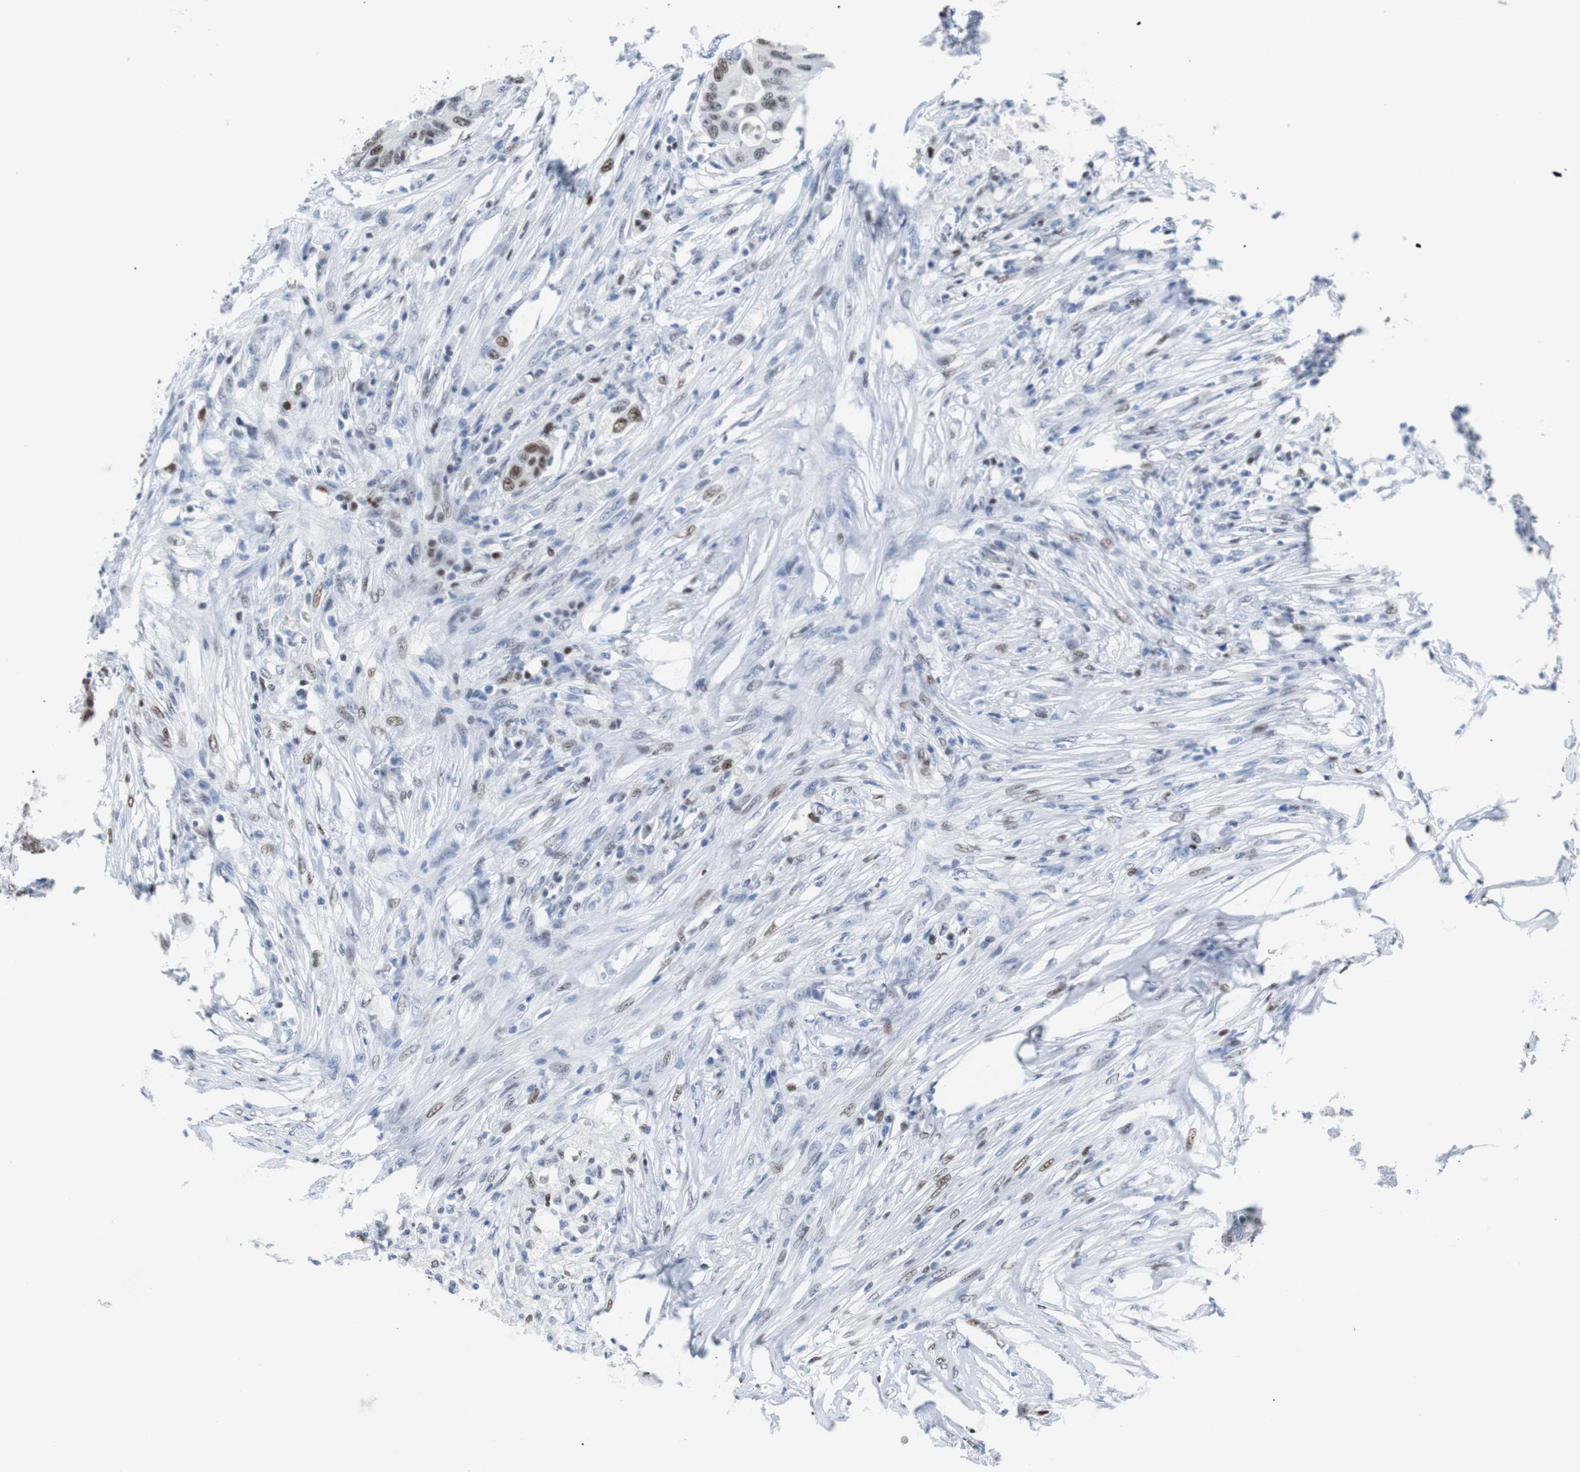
{"staining": {"intensity": "moderate", "quantity": ">75%", "location": "nuclear"}, "tissue": "colorectal cancer", "cell_type": "Tumor cells", "image_type": "cancer", "snomed": [{"axis": "morphology", "description": "Adenocarcinoma, NOS"}, {"axis": "topography", "description": "Colon"}], "caption": "Protein analysis of adenocarcinoma (colorectal) tissue demonstrates moderate nuclear positivity in about >75% of tumor cells. (DAB IHC with brightfield microscopy, high magnification).", "gene": "JUN", "patient": {"sex": "male", "age": 71}}